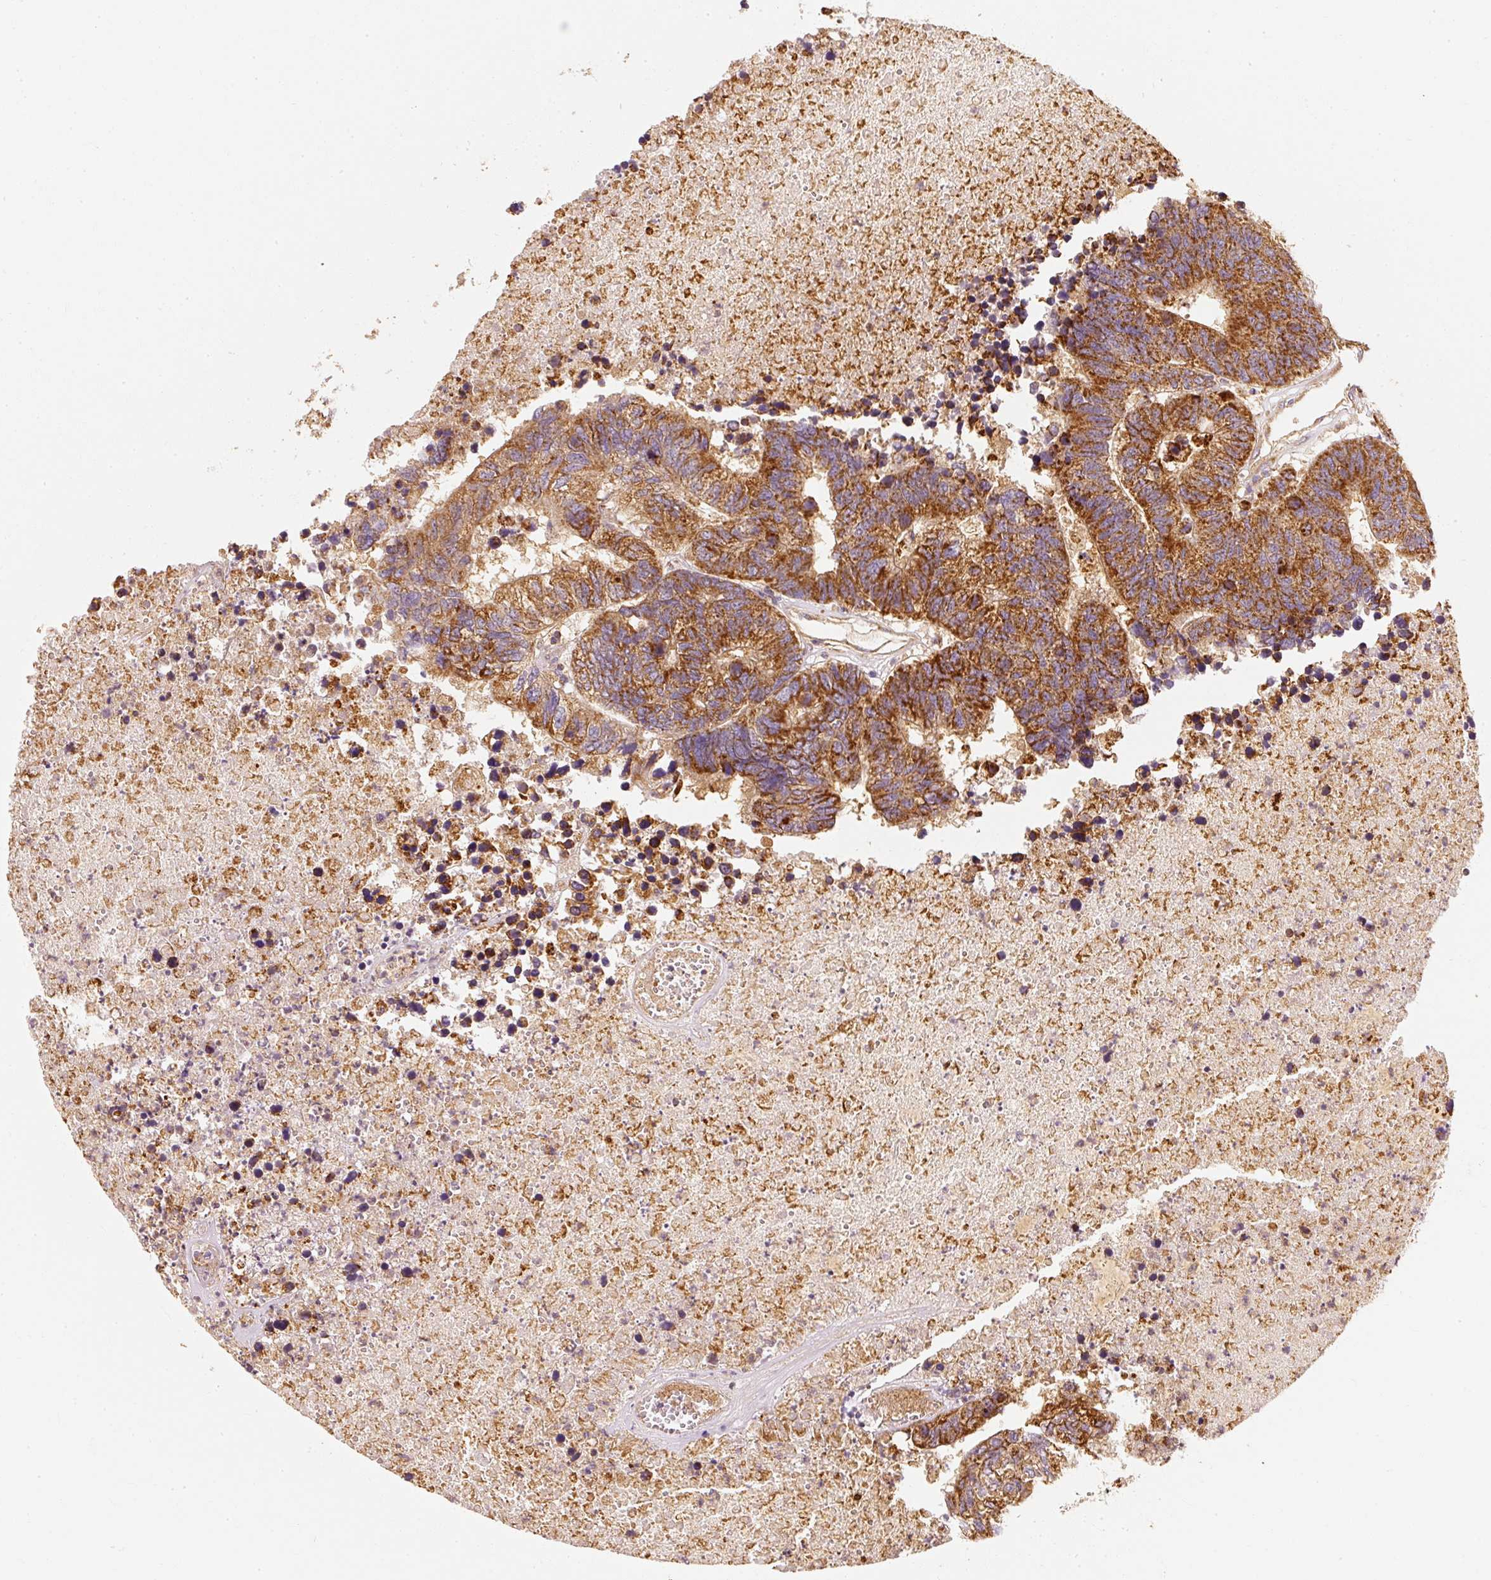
{"staining": {"intensity": "strong", "quantity": ">75%", "location": "cytoplasmic/membranous"}, "tissue": "colorectal cancer", "cell_type": "Tumor cells", "image_type": "cancer", "snomed": [{"axis": "morphology", "description": "Adenocarcinoma, NOS"}, {"axis": "topography", "description": "Colon"}], "caption": "A histopathology image showing strong cytoplasmic/membranous positivity in approximately >75% of tumor cells in colorectal adenocarcinoma, as visualized by brown immunohistochemical staining.", "gene": "TOMM40", "patient": {"sex": "female", "age": 48}}